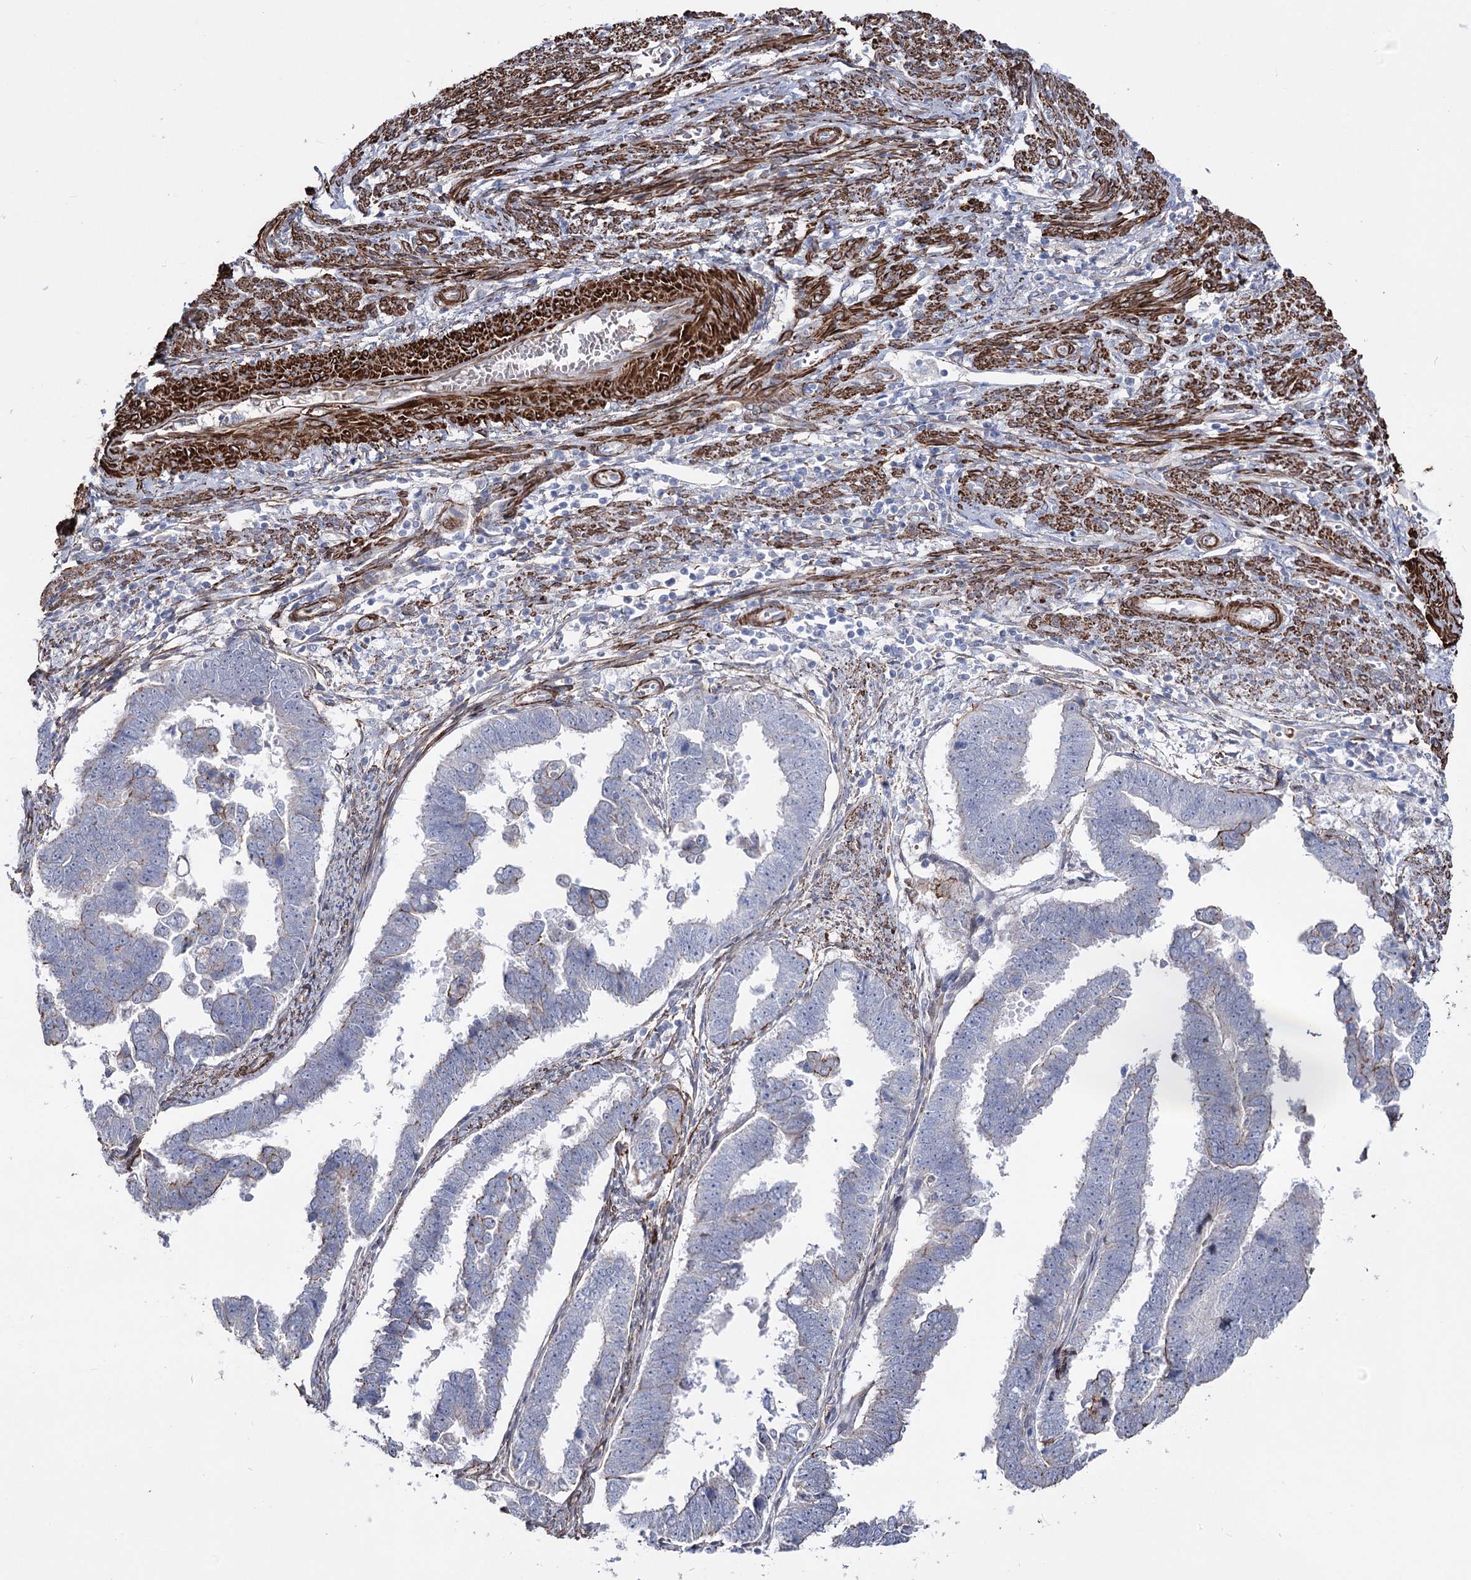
{"staining": {"intensity": "negative", "quantity": "none", "location": "none"}, "tissue": "endometrial cancer", "cell_type": "Tumor cells", "image_type": "cancer", "snomed": [{"axis": "morphology", "description": "Adenocarcinoma, NOS"}, {"axis": "topography", "description": "Endometrium"}], "caption": "DAB immunohistochemical staining of endometrial cancer (adenocarcinoma) displays no significant expression in tumor cells.", "gene": "ARHGAP20", "patient": {"sex": "female", "age": 75}}